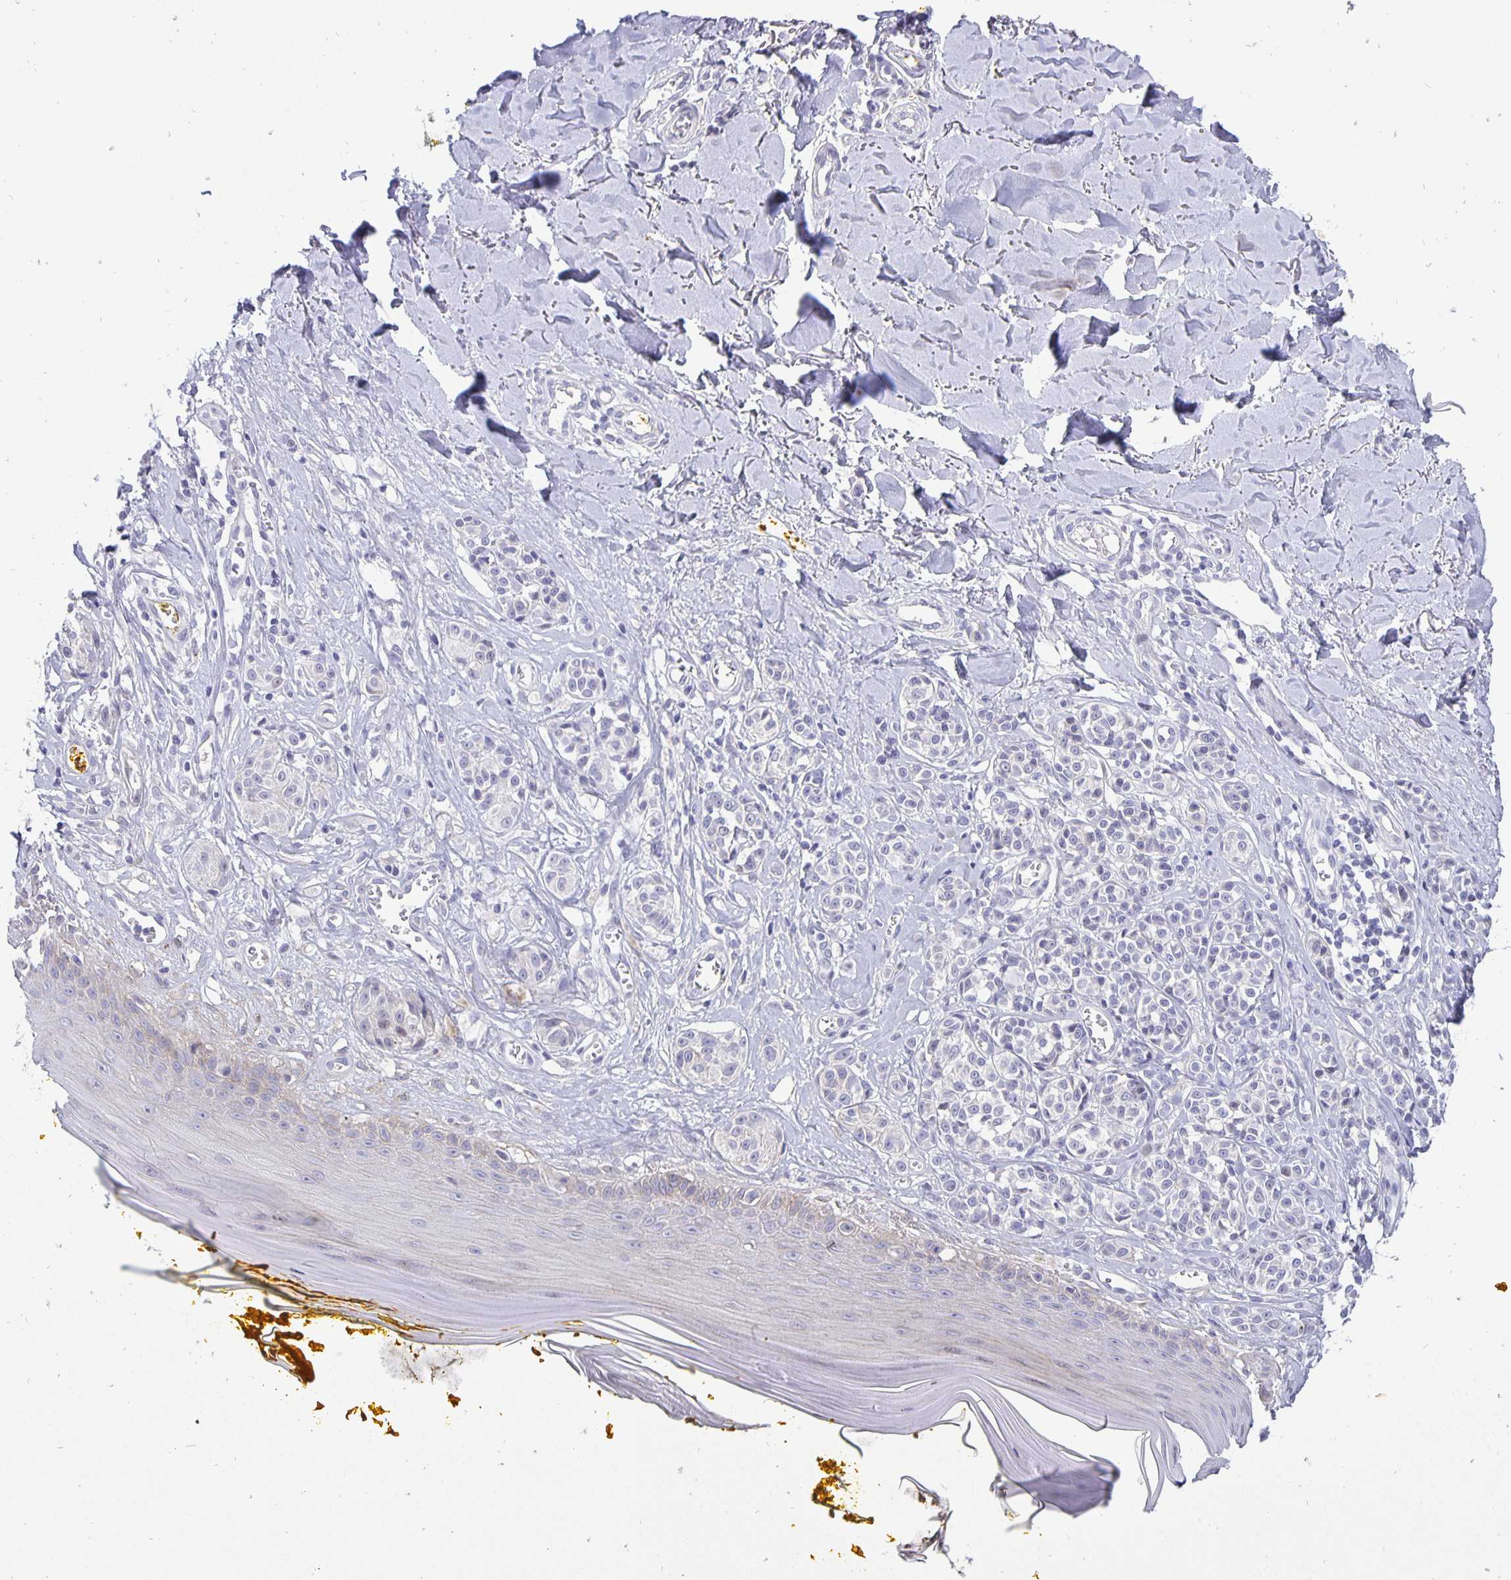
{"staining": {"intensity": "negative", "quantity": "none", "location": "none"}, "tissue": "melanoma", "cell_type": "Tumor cells", "image_type": "cancer", "snomed": [{"axis": "morphology", "description": "Malignant melanoma, NOS"}, {"axis": "topography", "description": "Skin"}], "caption": "Histopathology image shows no protein staining in tumor cells of melanoma tissue.", "gene": "ERBB2", "patient": {"sex": "male", "age": 74}}